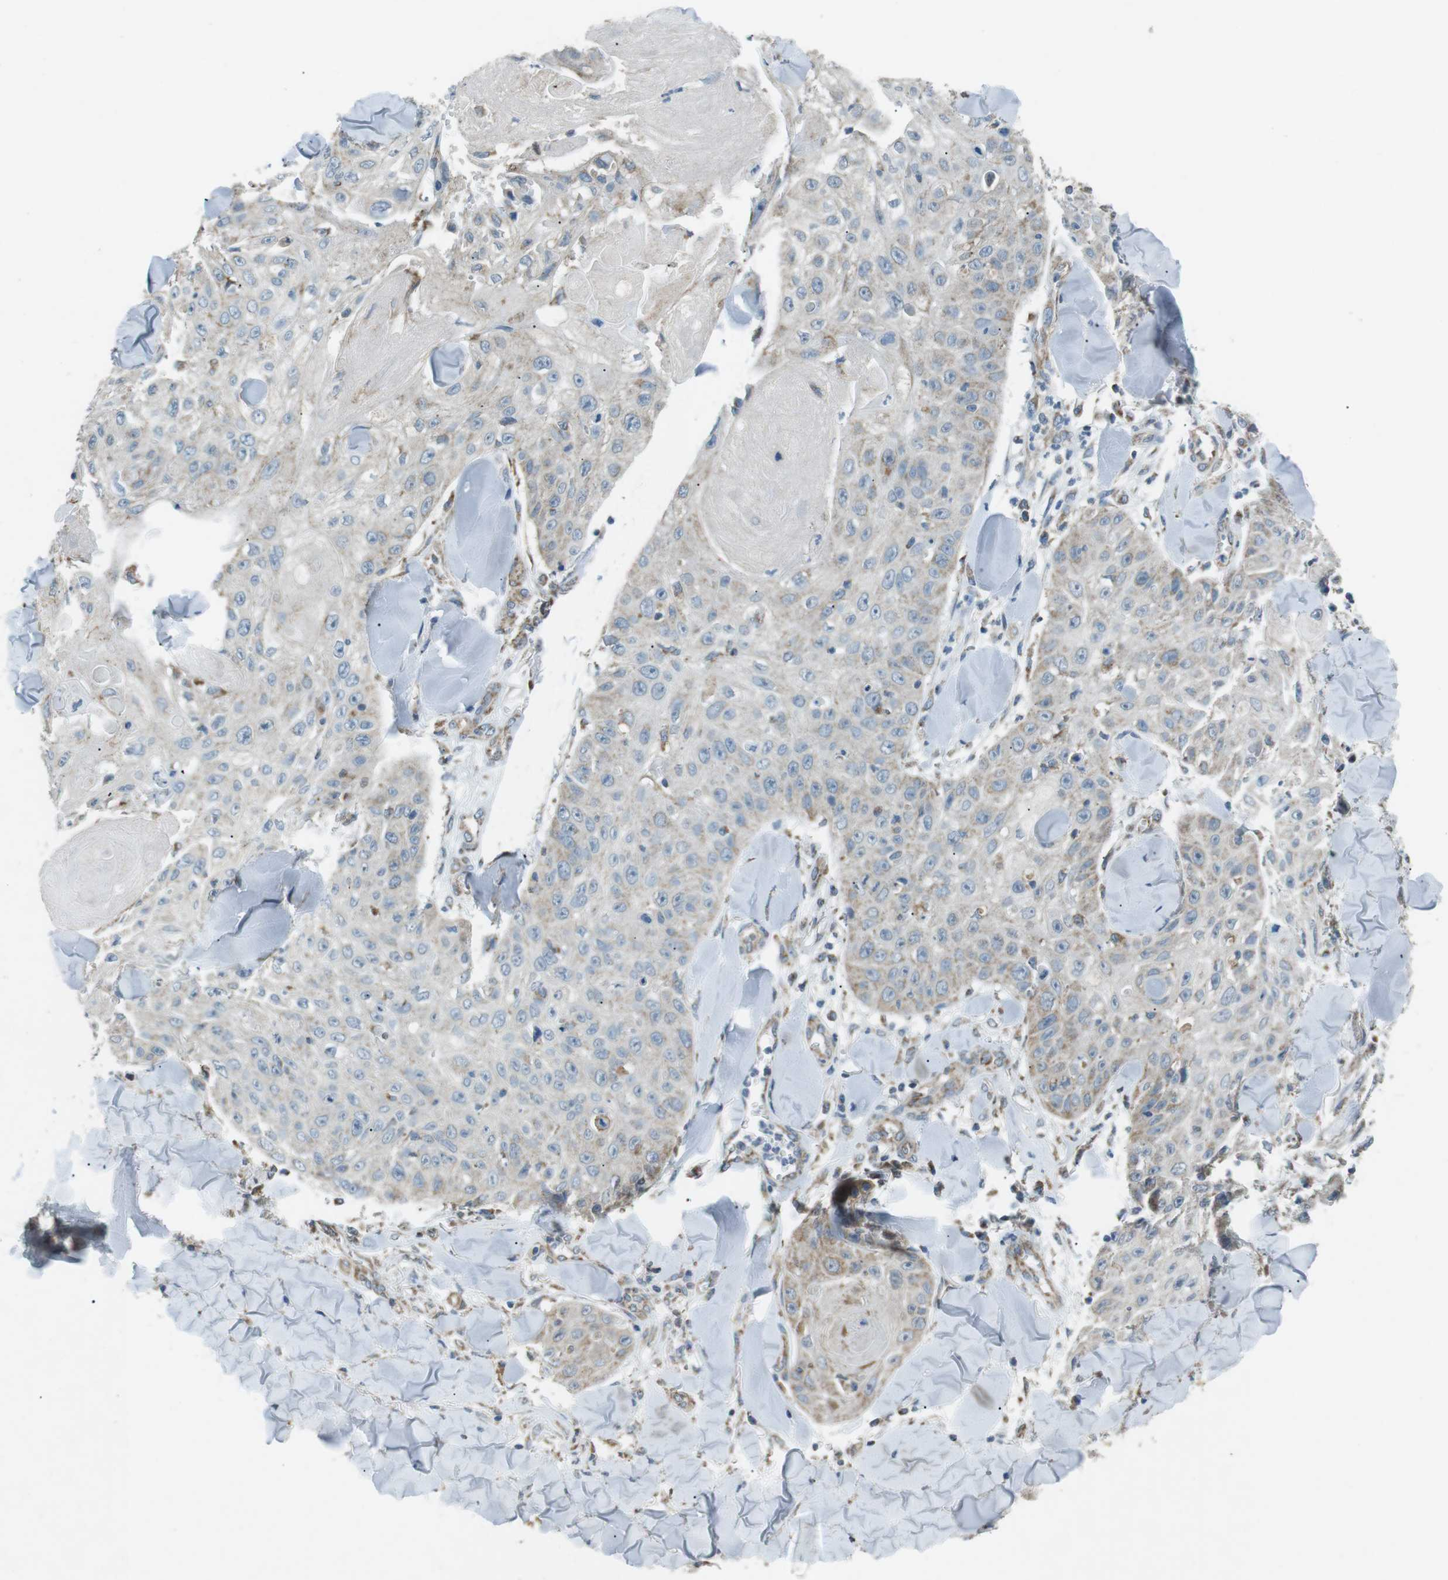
{"staining": {"intensity": "weak", "quantity": "<25%", "location": "cytoplasmic/membranous"}, "tissue": "skin cancer", "cell_type": "Tumor cells", "image_type": "cancer", "snomed": [{"axis": "morphology", "description": "Squamous cell carcinoma, NOS"}, {"axis": "topography", "description": "Skin"}], "caption": "The IHC histopathology image has no significant positivity in tumor cells of skin cancer tissue.", "gene": "BACE1", "patient": {"sex": "male", "age": 86}}